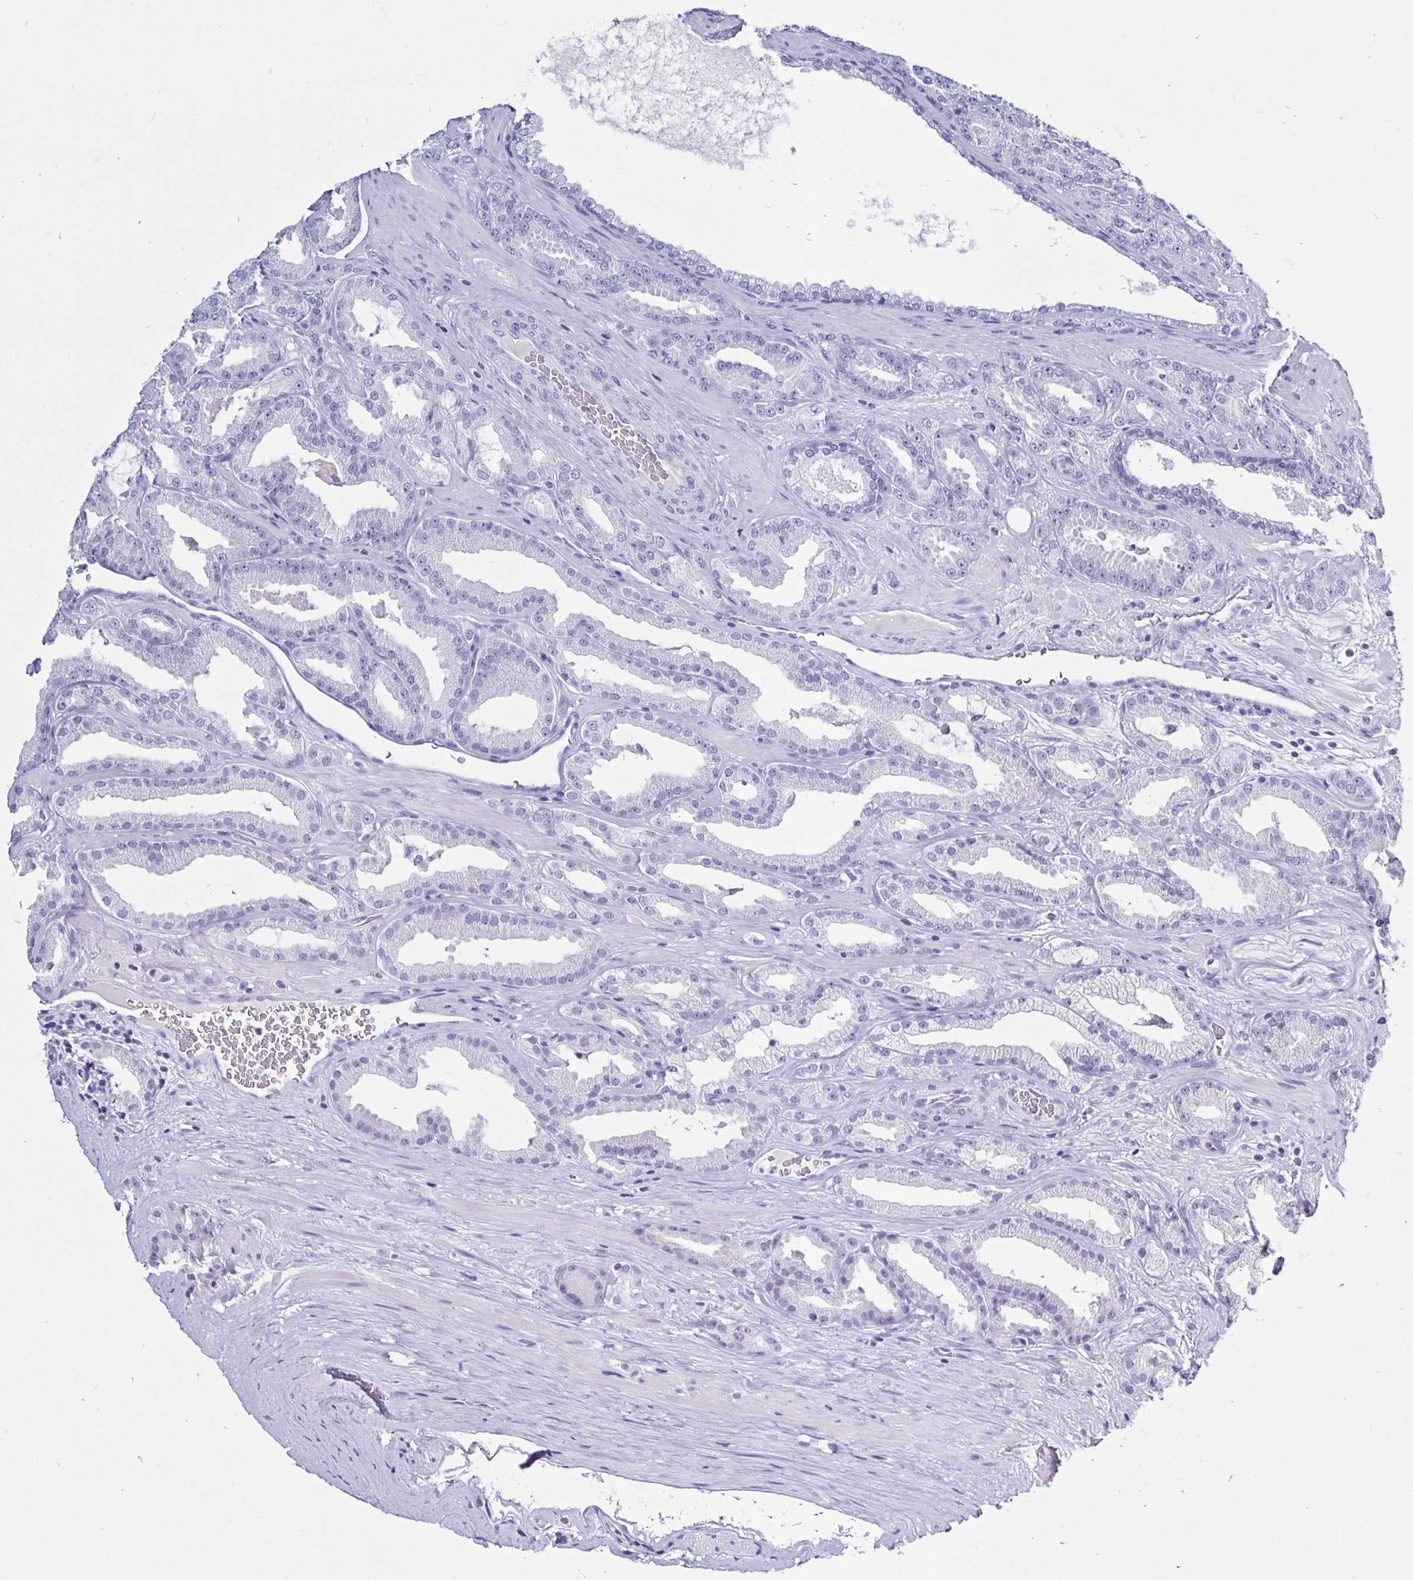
{"staining": {"intensity": "negative", "quantity": "none", "location": "none"}, "tissue": "prostate cancer", "cell_type": "Tumor cells", "image_type": "cancer", "snomed": [{"axis": "morphology", "description": "Adenocarcinoma, Low grade"}, {"axis": "topography", "description": "Prostate"}], "caption": "Tumor cells show no significant protein staining in prostate cancer. The staining is performed using DAB brown chromogen with nuclei counter-stained in using hematoxylin.", "gene": "ODF3B", "patient": {"sex": "male", "age": 61}}